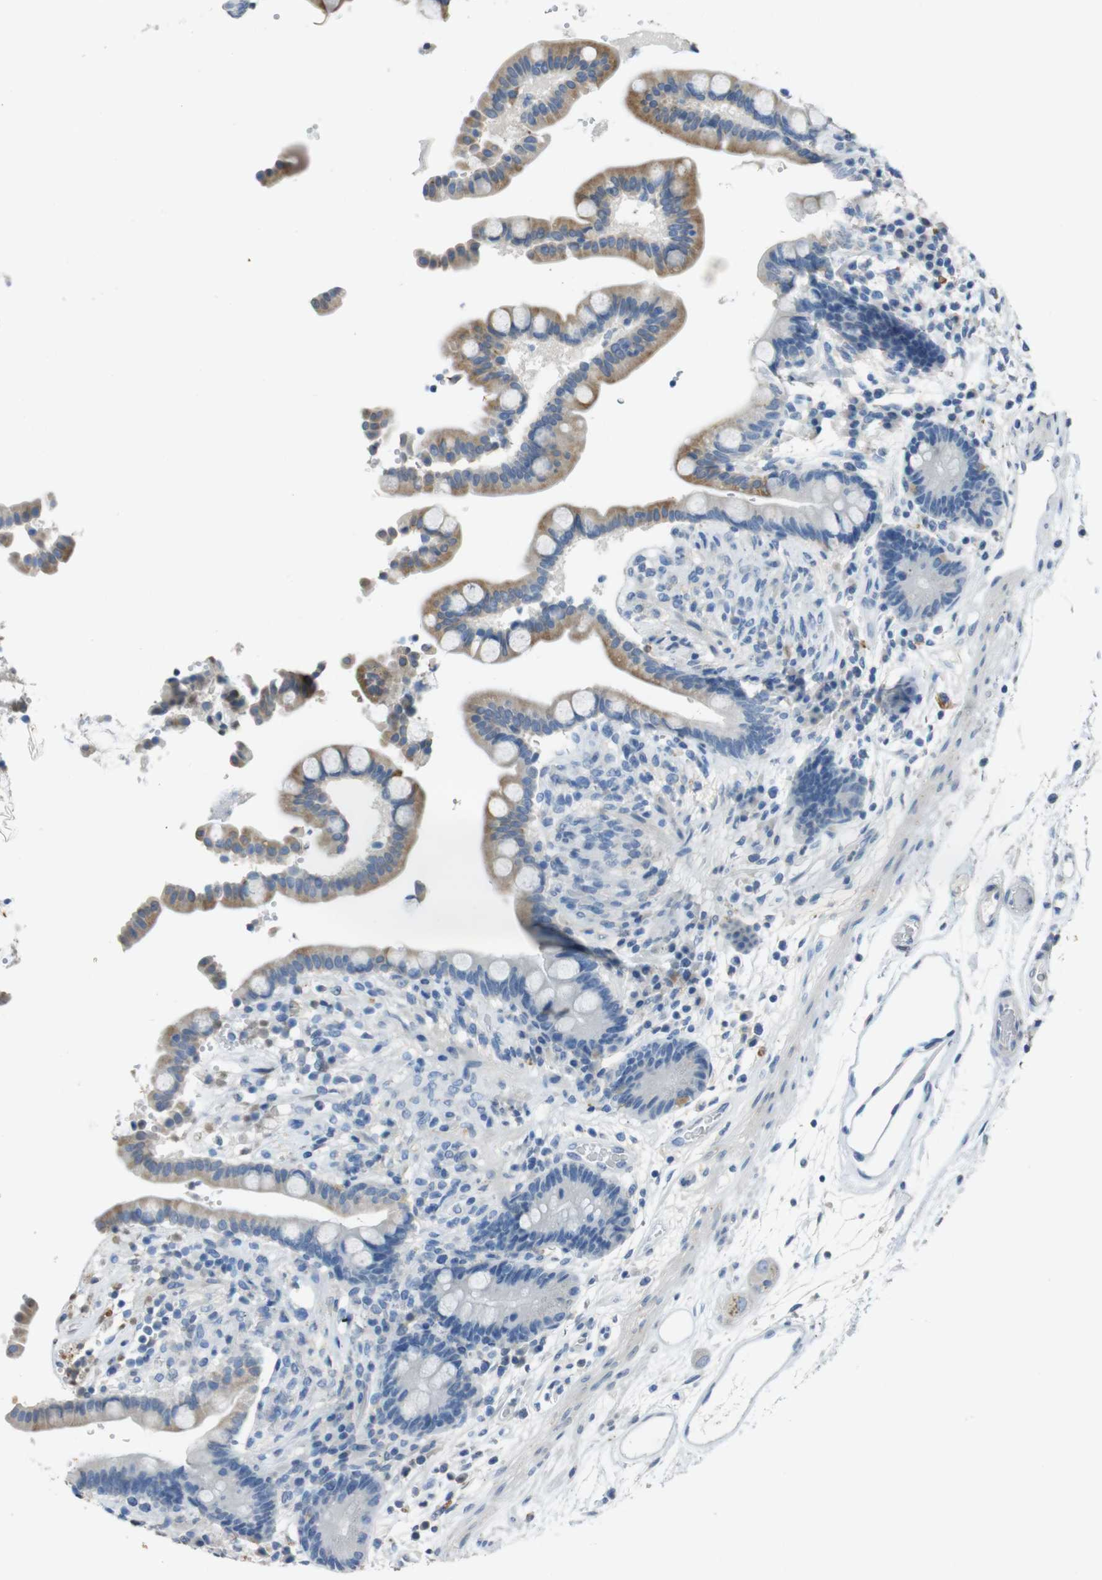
{"staining": {"intensity": "negative", "quantity": "none", "location": "none"}, "tissue": "colon", "cell_type": "Endothelial cells", "image_type": "normal", "snomed": [{"axis": "morphology", "description": "Normal tissue, NOS"}, {"axis": "topography", "description": "Colon"}], "caption": "This histopathology image is of unremarkable colon stained with immunohistochemistry (IHC) to label a protein in brown with the nuclei are counter-stained blue. There is no staining in endothelial cells. The staining was performed using DAB (3,3'-diaminobenzidine) to visualize the protein expression in brown, while the nuclei were stained in blue with hematoxylin (Magnification: 20x).", "gene": "STBD1", "patient": {"sex": "male", "age": 73}}